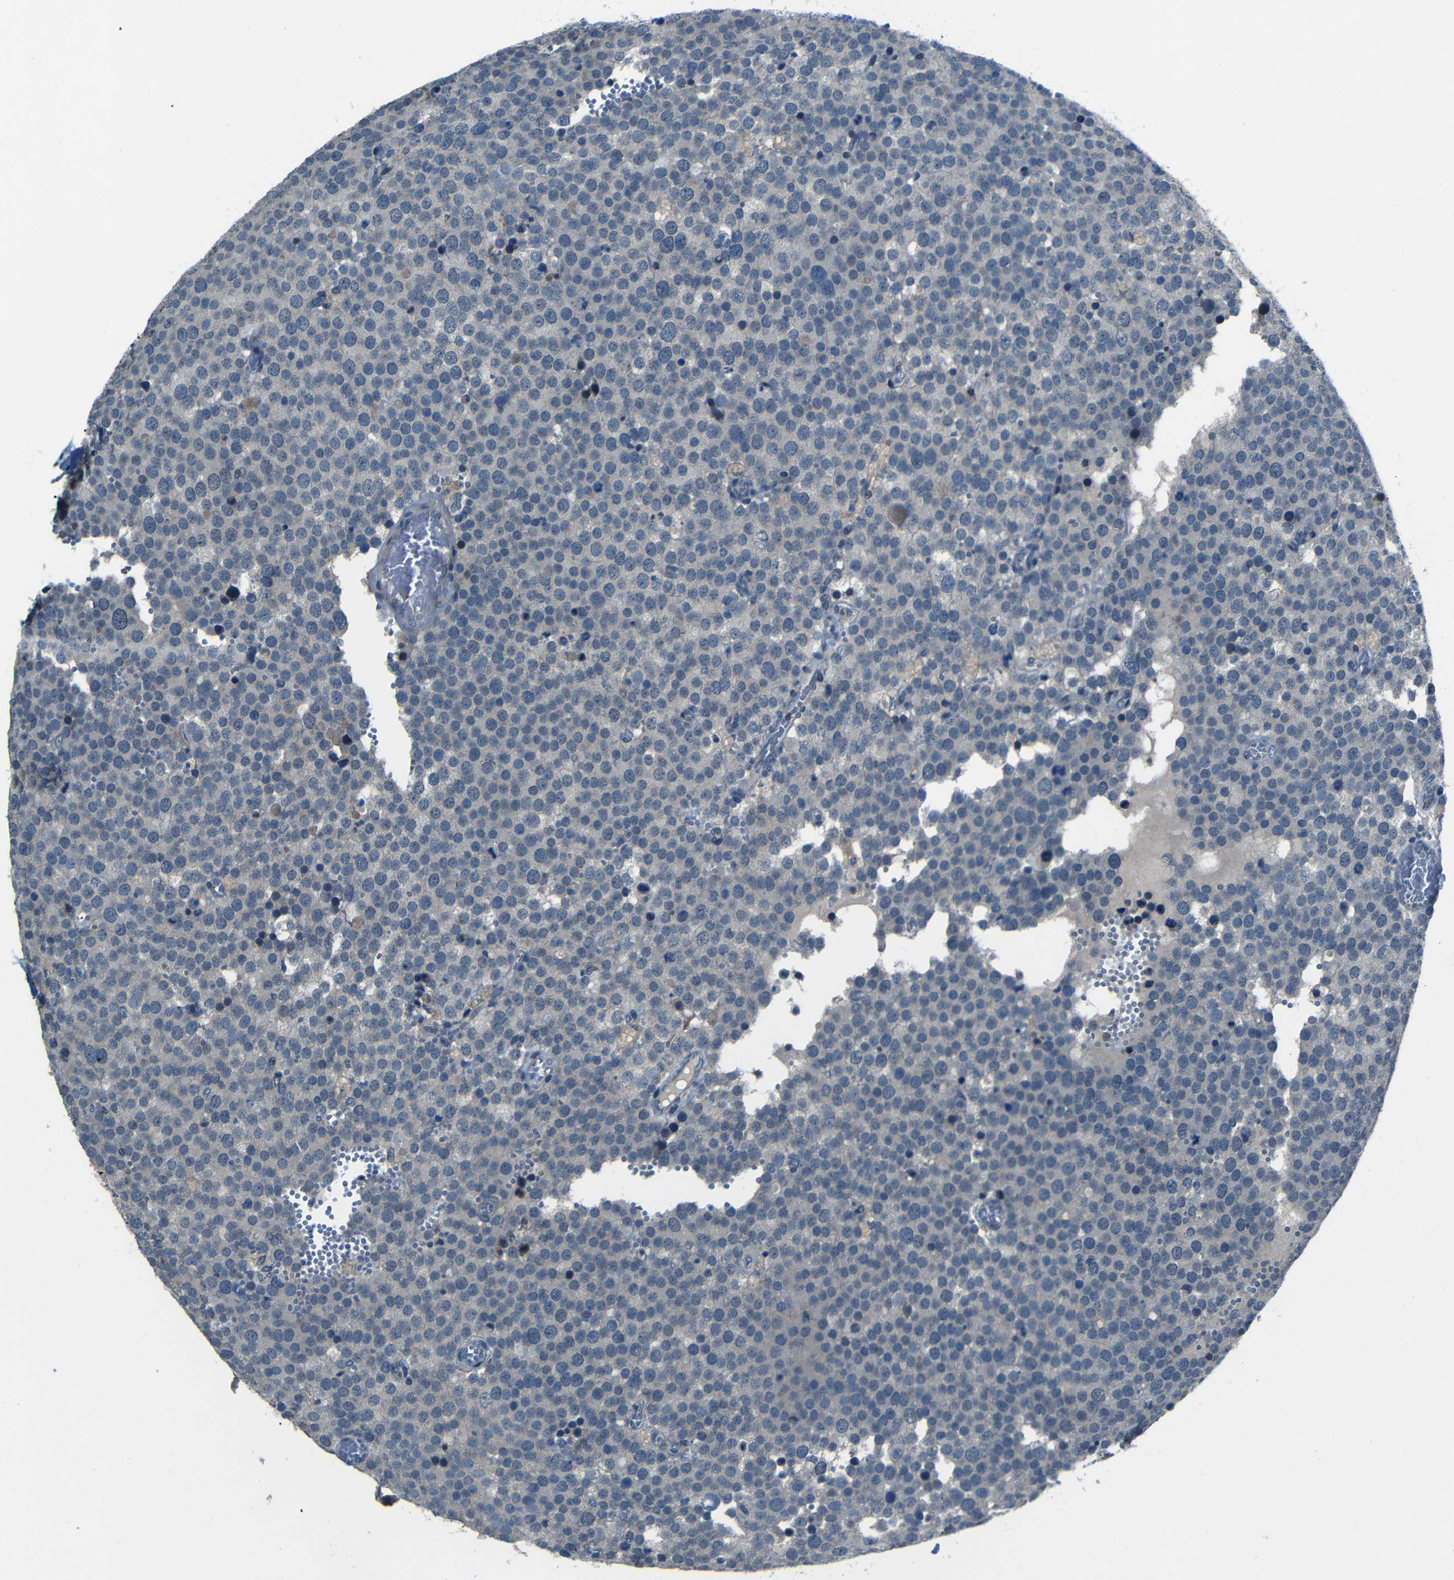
{"staining": {"intensity": "negative", "quantity": "none", "location": "none"}, "tissue": "testis cancer", "cell_type": "Tumor cells", "image_type": "cancer", "snomed": [{"axis": "morphology", "description": "Normal tissue, NOS"}, {"axis": "morphology", "description": "Seminoma, NOS"}, {"axis": "topography", "description": "Testis"}], "caption": "A high-resolution image shows IHC staining of testis cancer (seminoma), which displays no significant staining in tumor cells. (Stains: DAB IHC with hematoxylin counter stain, Microscopy: brightfield microscopy at high magnification).", "gene": "SLA", "patient": {"sex": "male", "age": 71}}